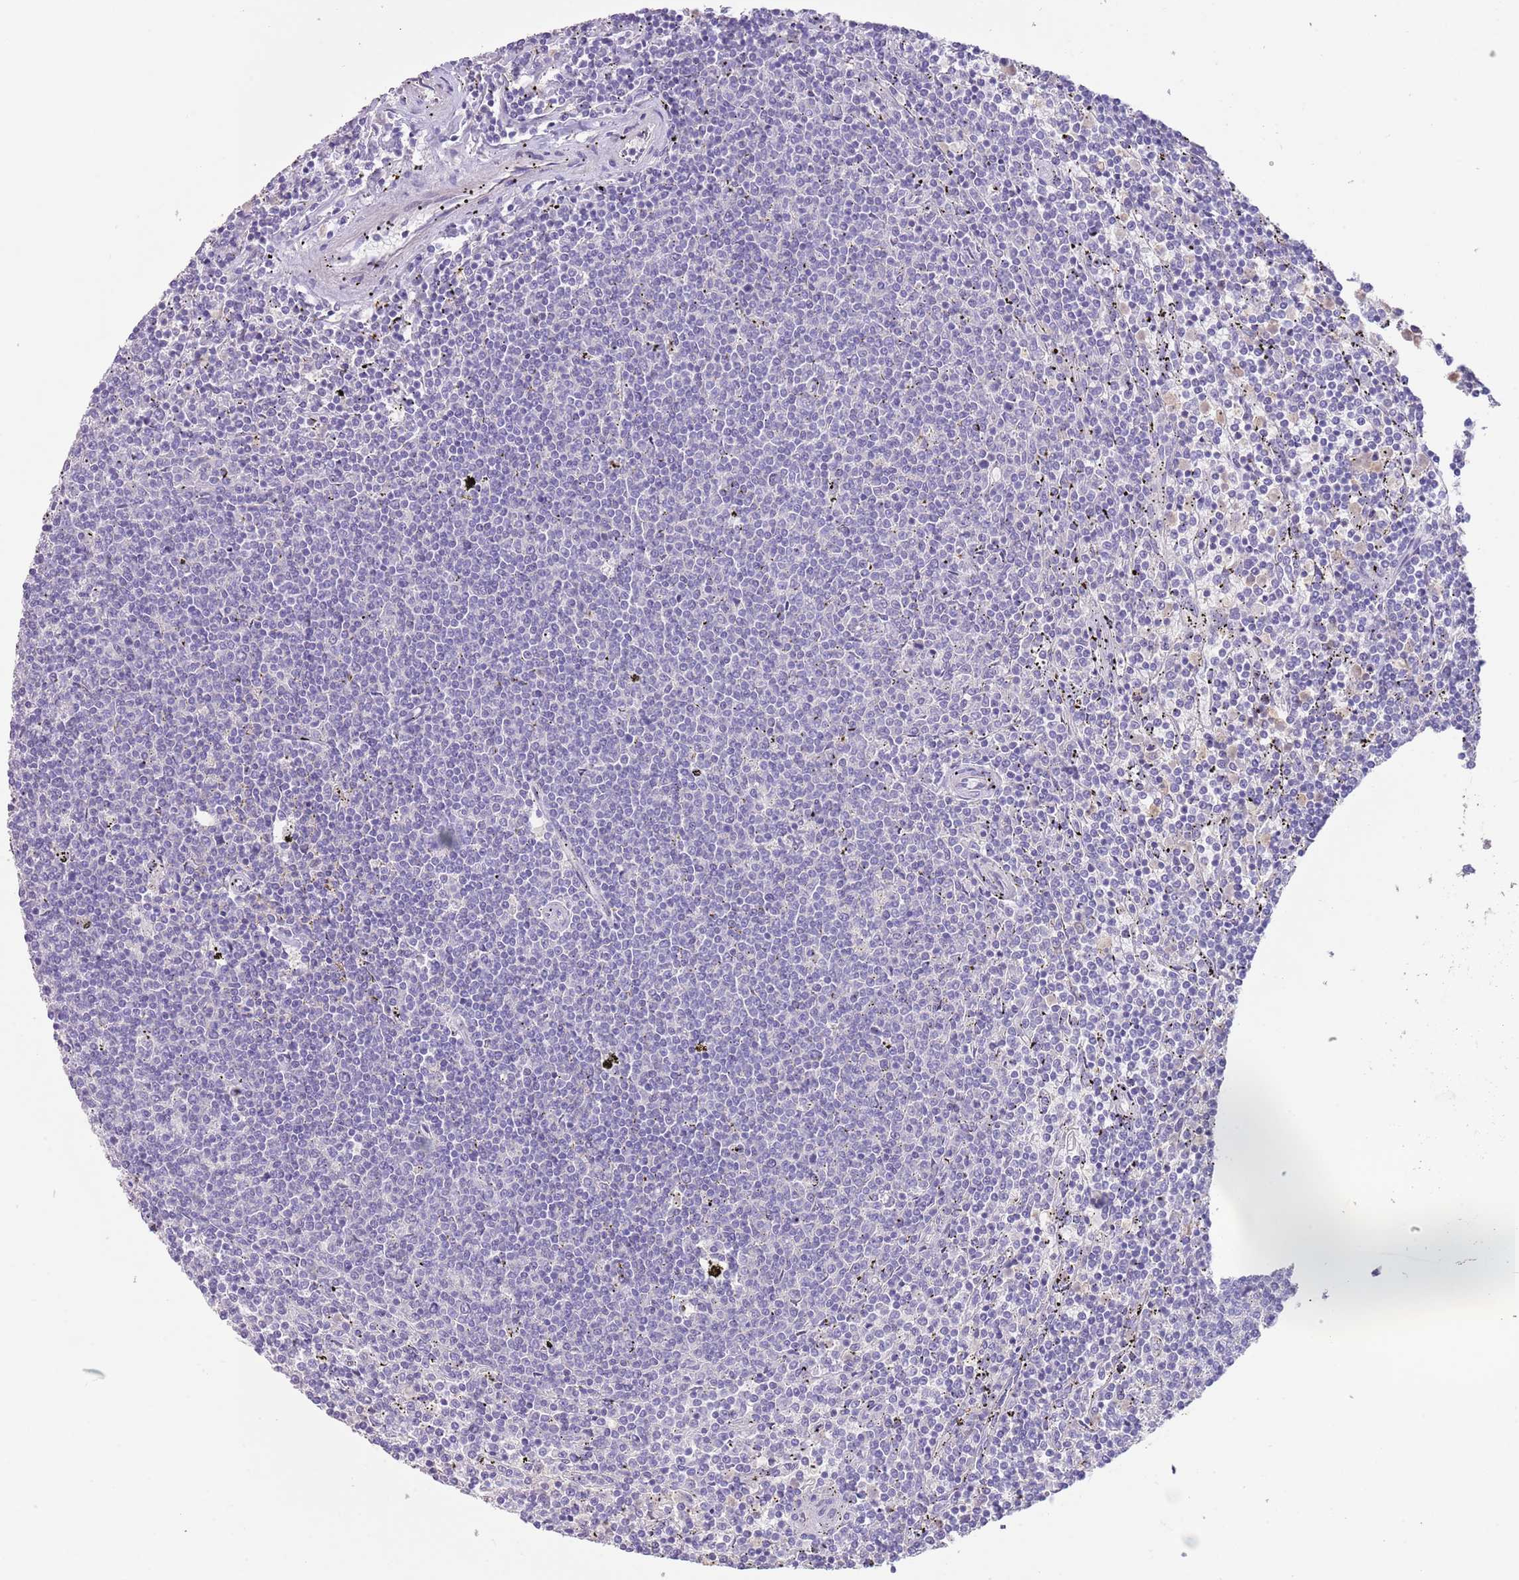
{"staining": {"intensity": "negative", "quantity": "none", "location": "none"}, "tissue": "lymphoma", "cell_type": "Tumor cells", "image_type": "cancer", "snomed": [{"axis": "morphology", "description": "Malignant lymphoma, non-Hodgkin's type, Low grade"}, {"axis": "topography", "description": "Spleen"}], "caption": "Immunohistochemical staining of lymphoma displays no significant expression in tumor cells.", "gene": "IGFL4", "patient": {"sex": "female", "age": 50}}